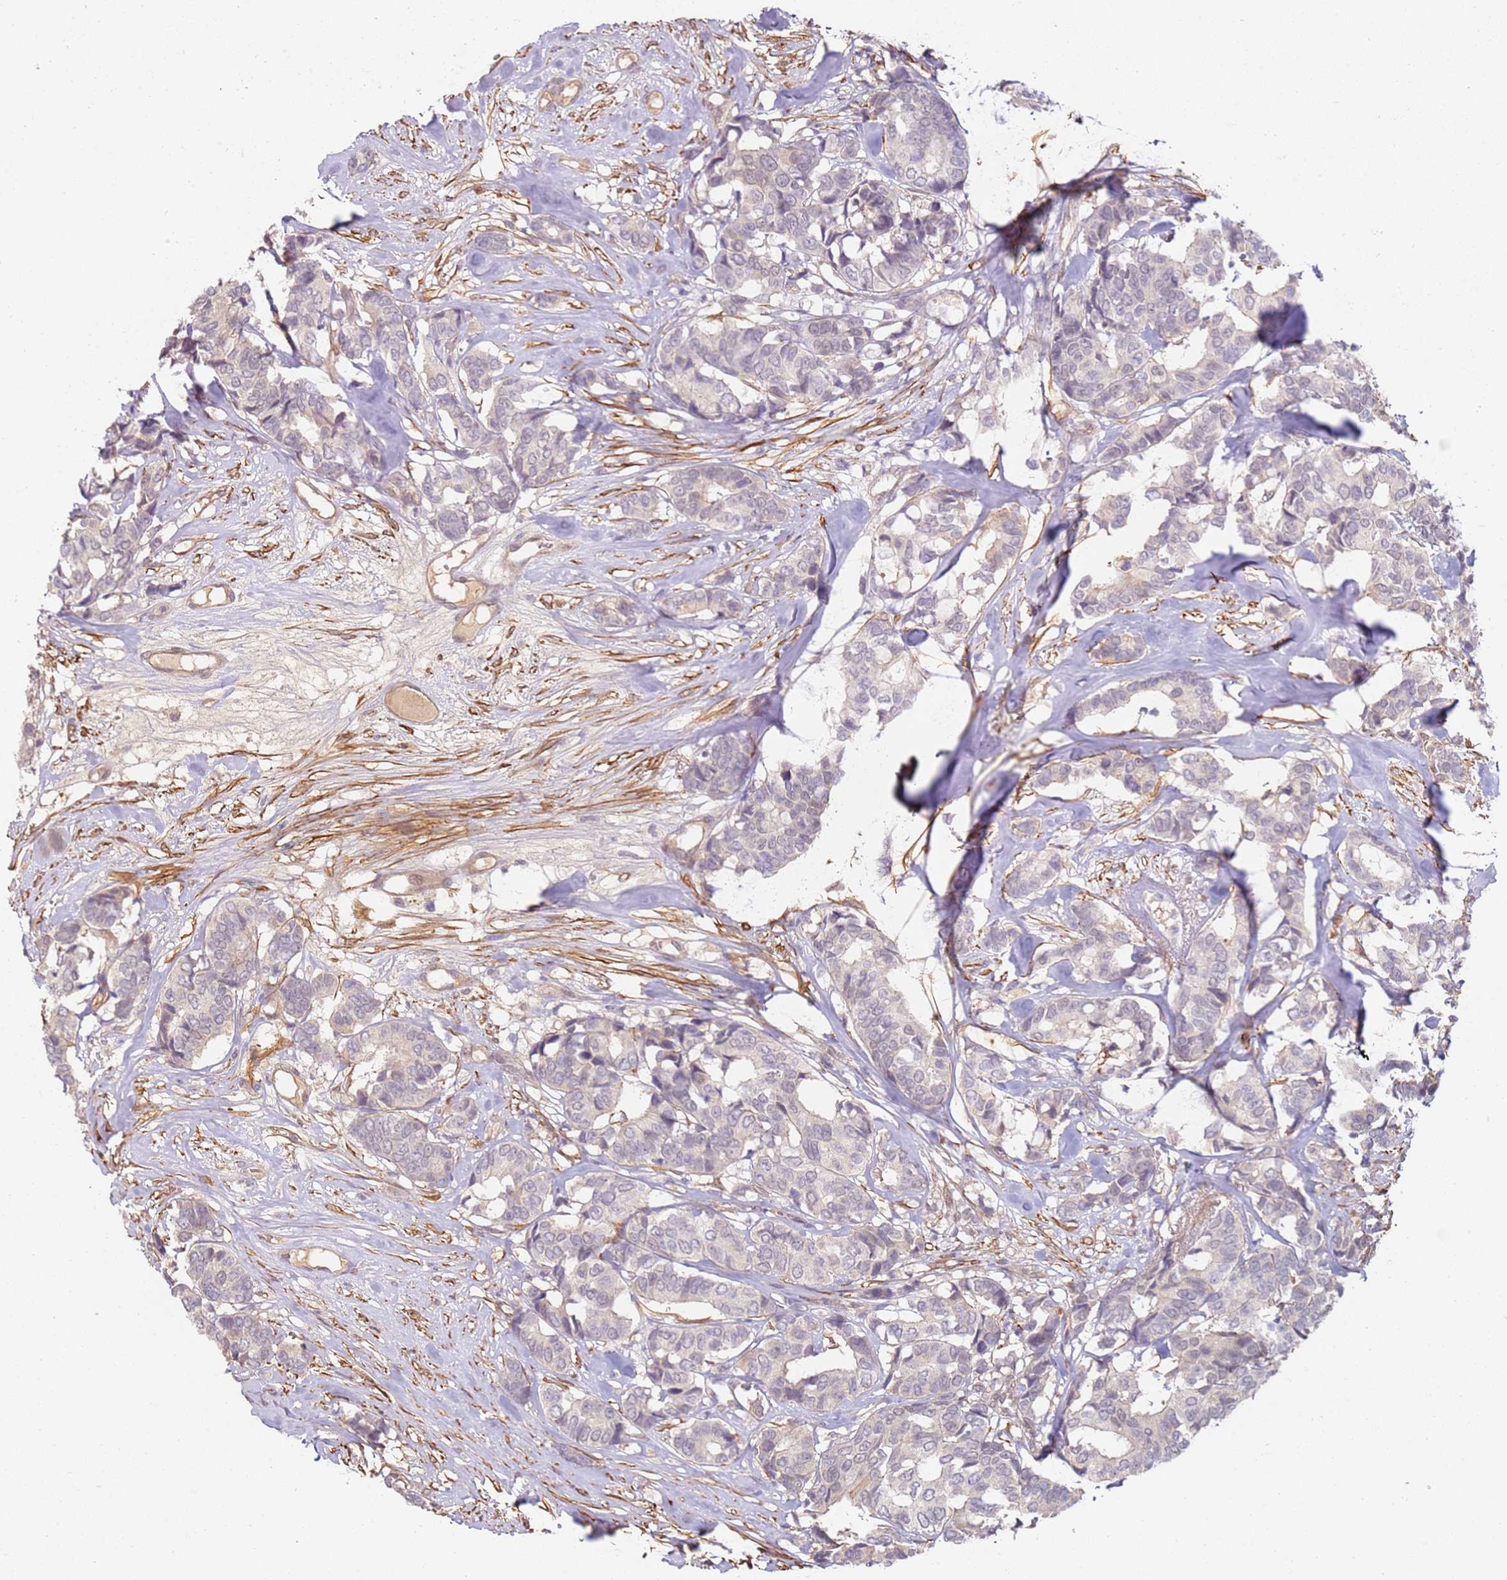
{"staining": {"intensity": "negative", "quantity": "none", "location": "none"}, "tissue": "breast cancer", "cell_type": "Tumor cells", "image_type": "cancer", "snomed": [{"axis": "morphology", "description": "Duct carcinoma"}, {"axis": "topography", "description": "Breast"}], "caption": "Micrograph shows no protein staining in tumor cells of breast infiltrating ductal carcinoma tissue.", "gene": "WDR93", "patient": {"sex": "female", "age": 87}}